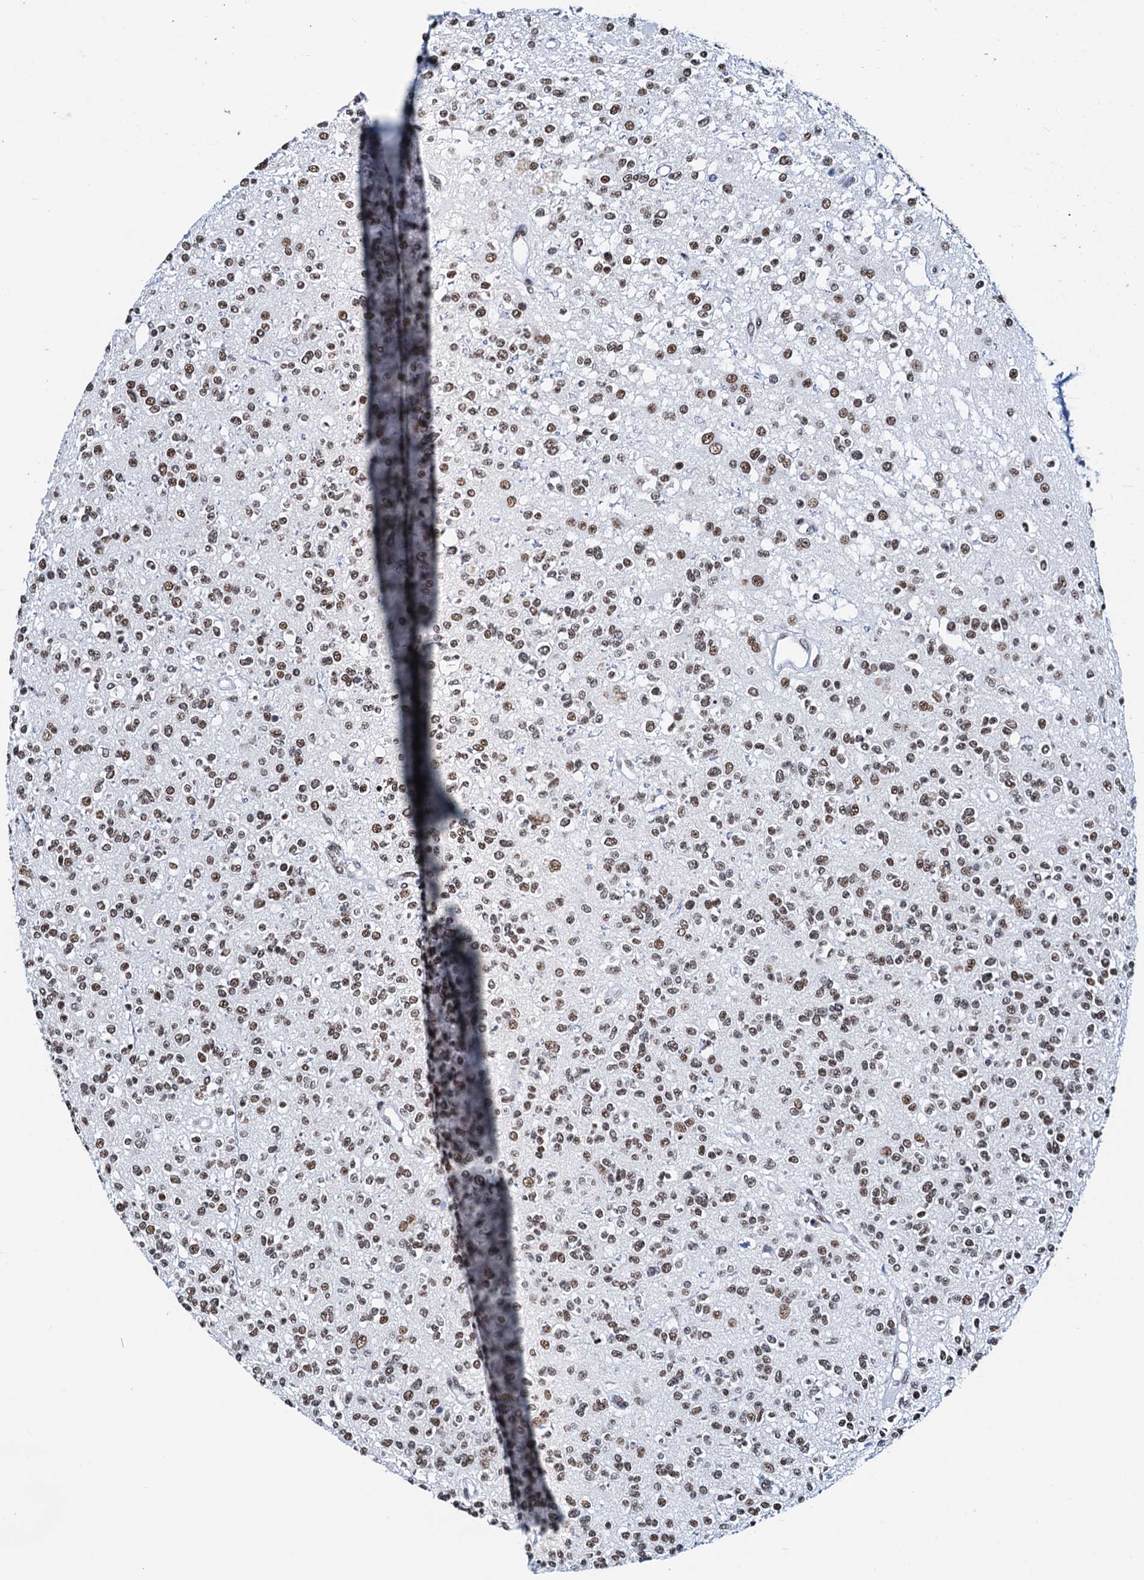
{"staining": {"intensity": "moderate", "quantity": ">75%", "location": "nuclear"}, "tissue": "glioma", "cell_type": "Tumor cells", "image_type": "cancer", "snomed": [{"axis": "morphology", "description": "Glioma, malignant, High grade"}, {"axis": "topography", "description": "Brain"}], "caption": "IHC image of neoplastic tissue: human glioma stained using immunohistochemistry displays medium levels of moderate protein expression localized specifically in the nuclear of tumor cells, appearing as a nuclear brown color.", "gene": "SLTM", "patient": {"sex": "male", "age": 34}}